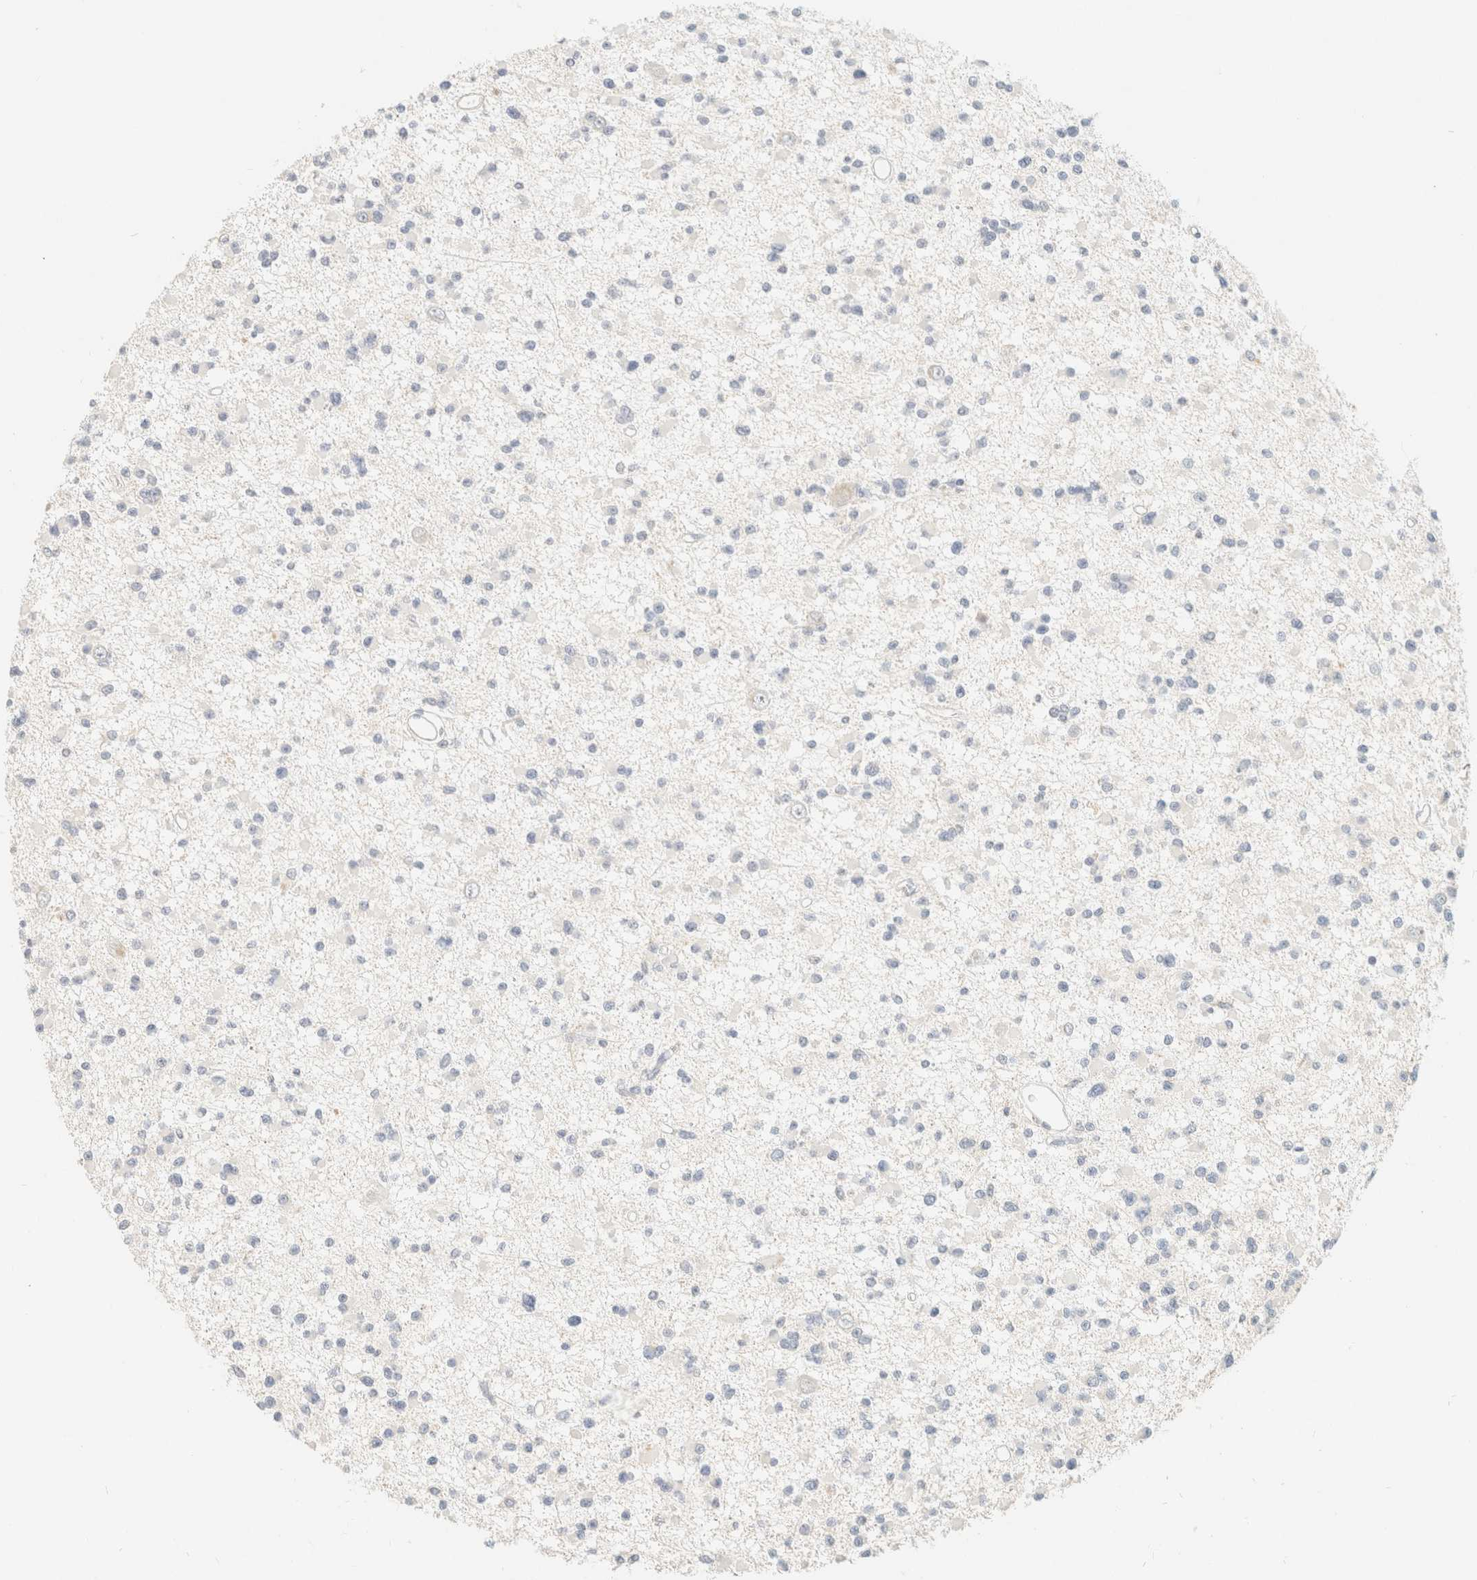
{"staining": {"intensity": "negative", "quantity": "none", "location": "none"}, "tissue": "glioma", "cell_type": "Tumor cells", "image_type": "cancer", "snomed": [{"axis": "morphology", "description": "Glioma, malignant, Low grade"}, {"axis": "topography", "description": "Brain"}], "caption": "Immunohistochemistry (IHC) of glioma exhibits no positivity in tumor cells.", "gene": "TIMD4", "patient": {"sex": "female", "age": 22}}